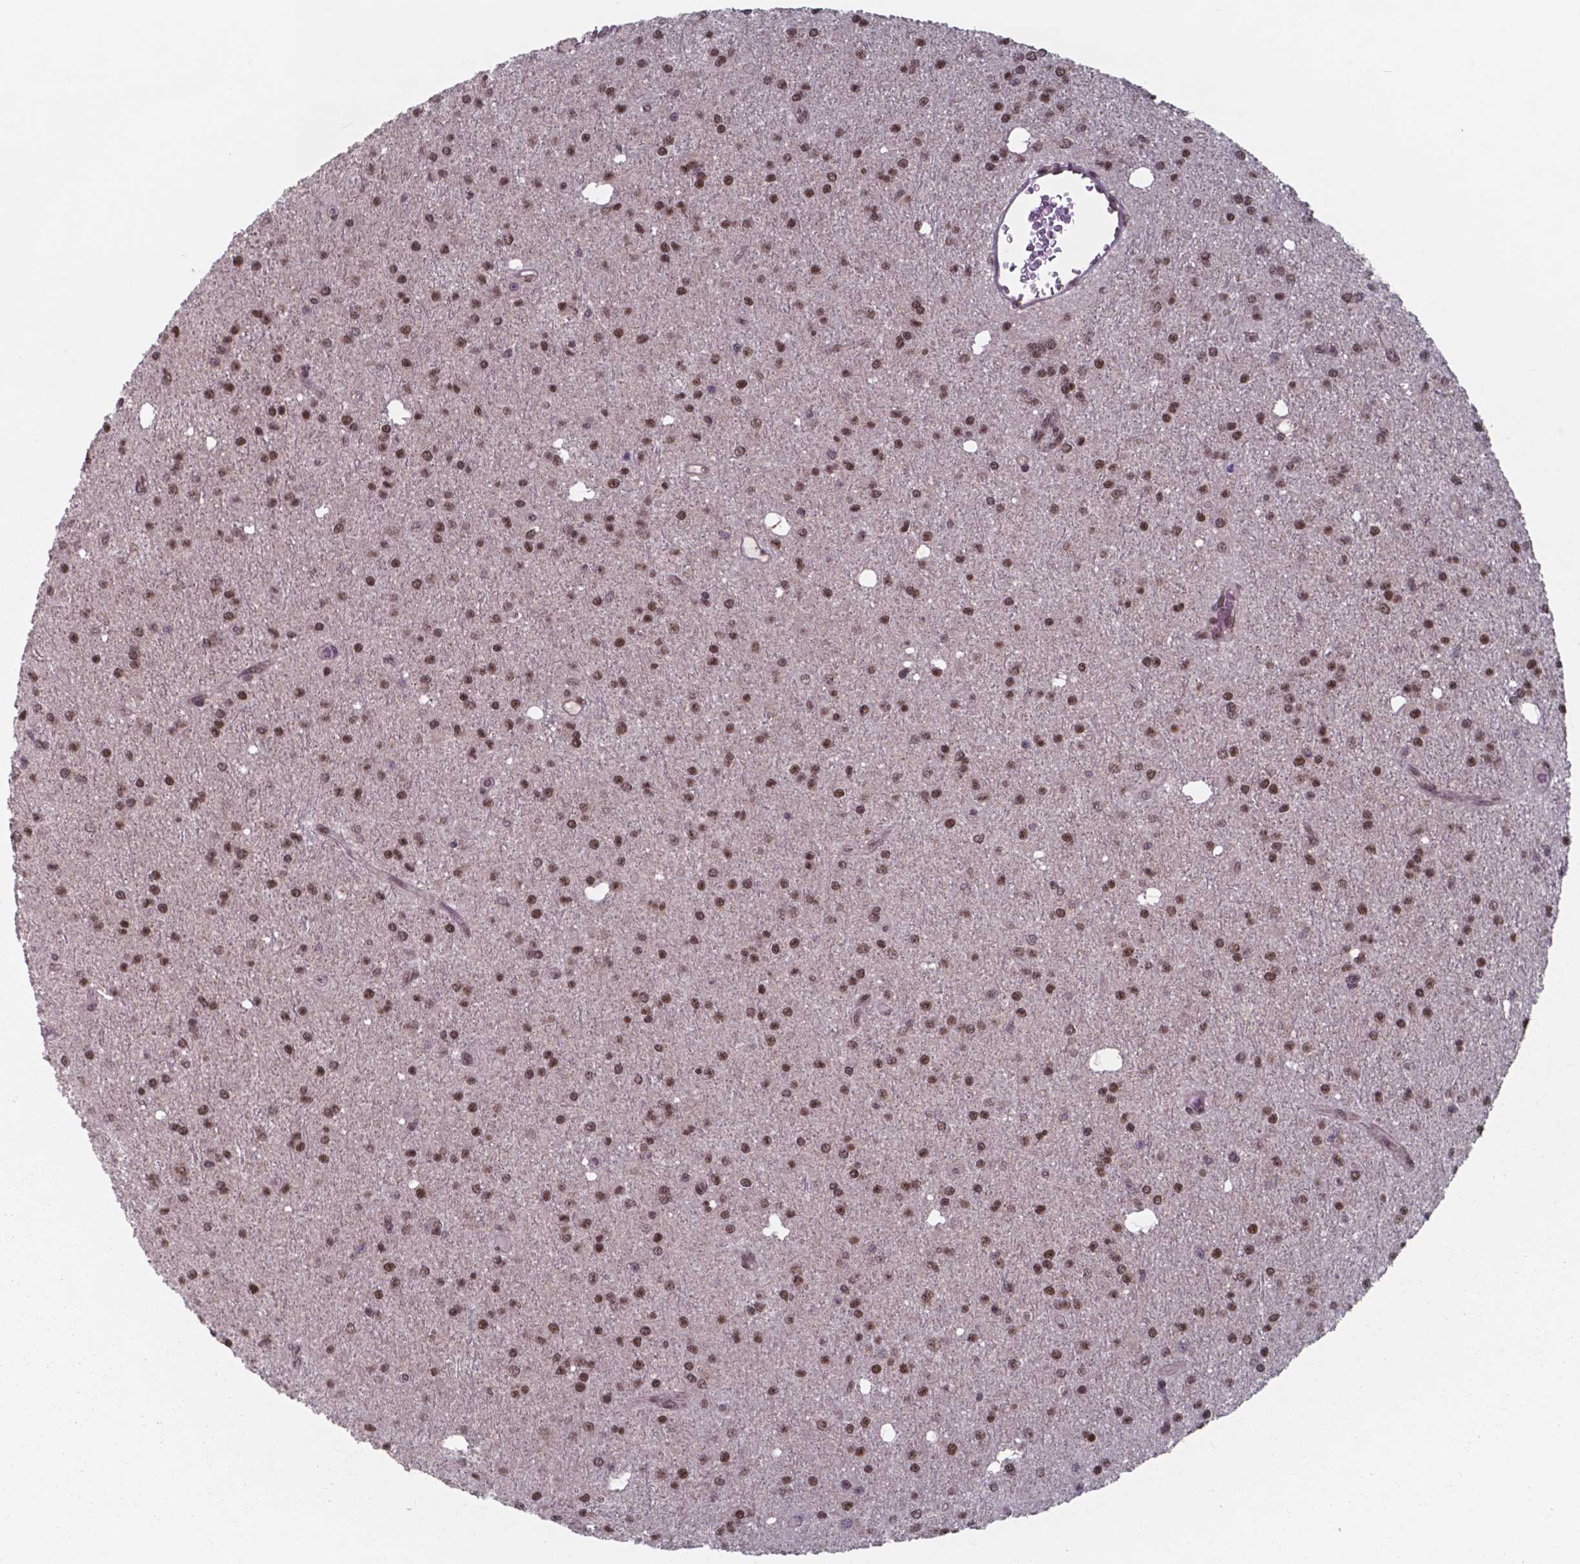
{"staining": {"intensity": "moderate", "quantity": ">75%", "location": "nuclear"}, "tissue": "glioma", "cell_type": "Tumor cells", "image_type": "cancer", "snomed": [{"axis": "morphology", "description": "Glioma, malignant, Low grade"}, {"axis": "topography", "description": "Brain"}], "caption": "Immunohistochemical staining of malignant glioma (low-grade) demonstrates medium levels of moderate nuclear expression in approximately >75% of tumor cells.", "gene": "UBA1", "patient": {"sex": "male", "age": 27}}